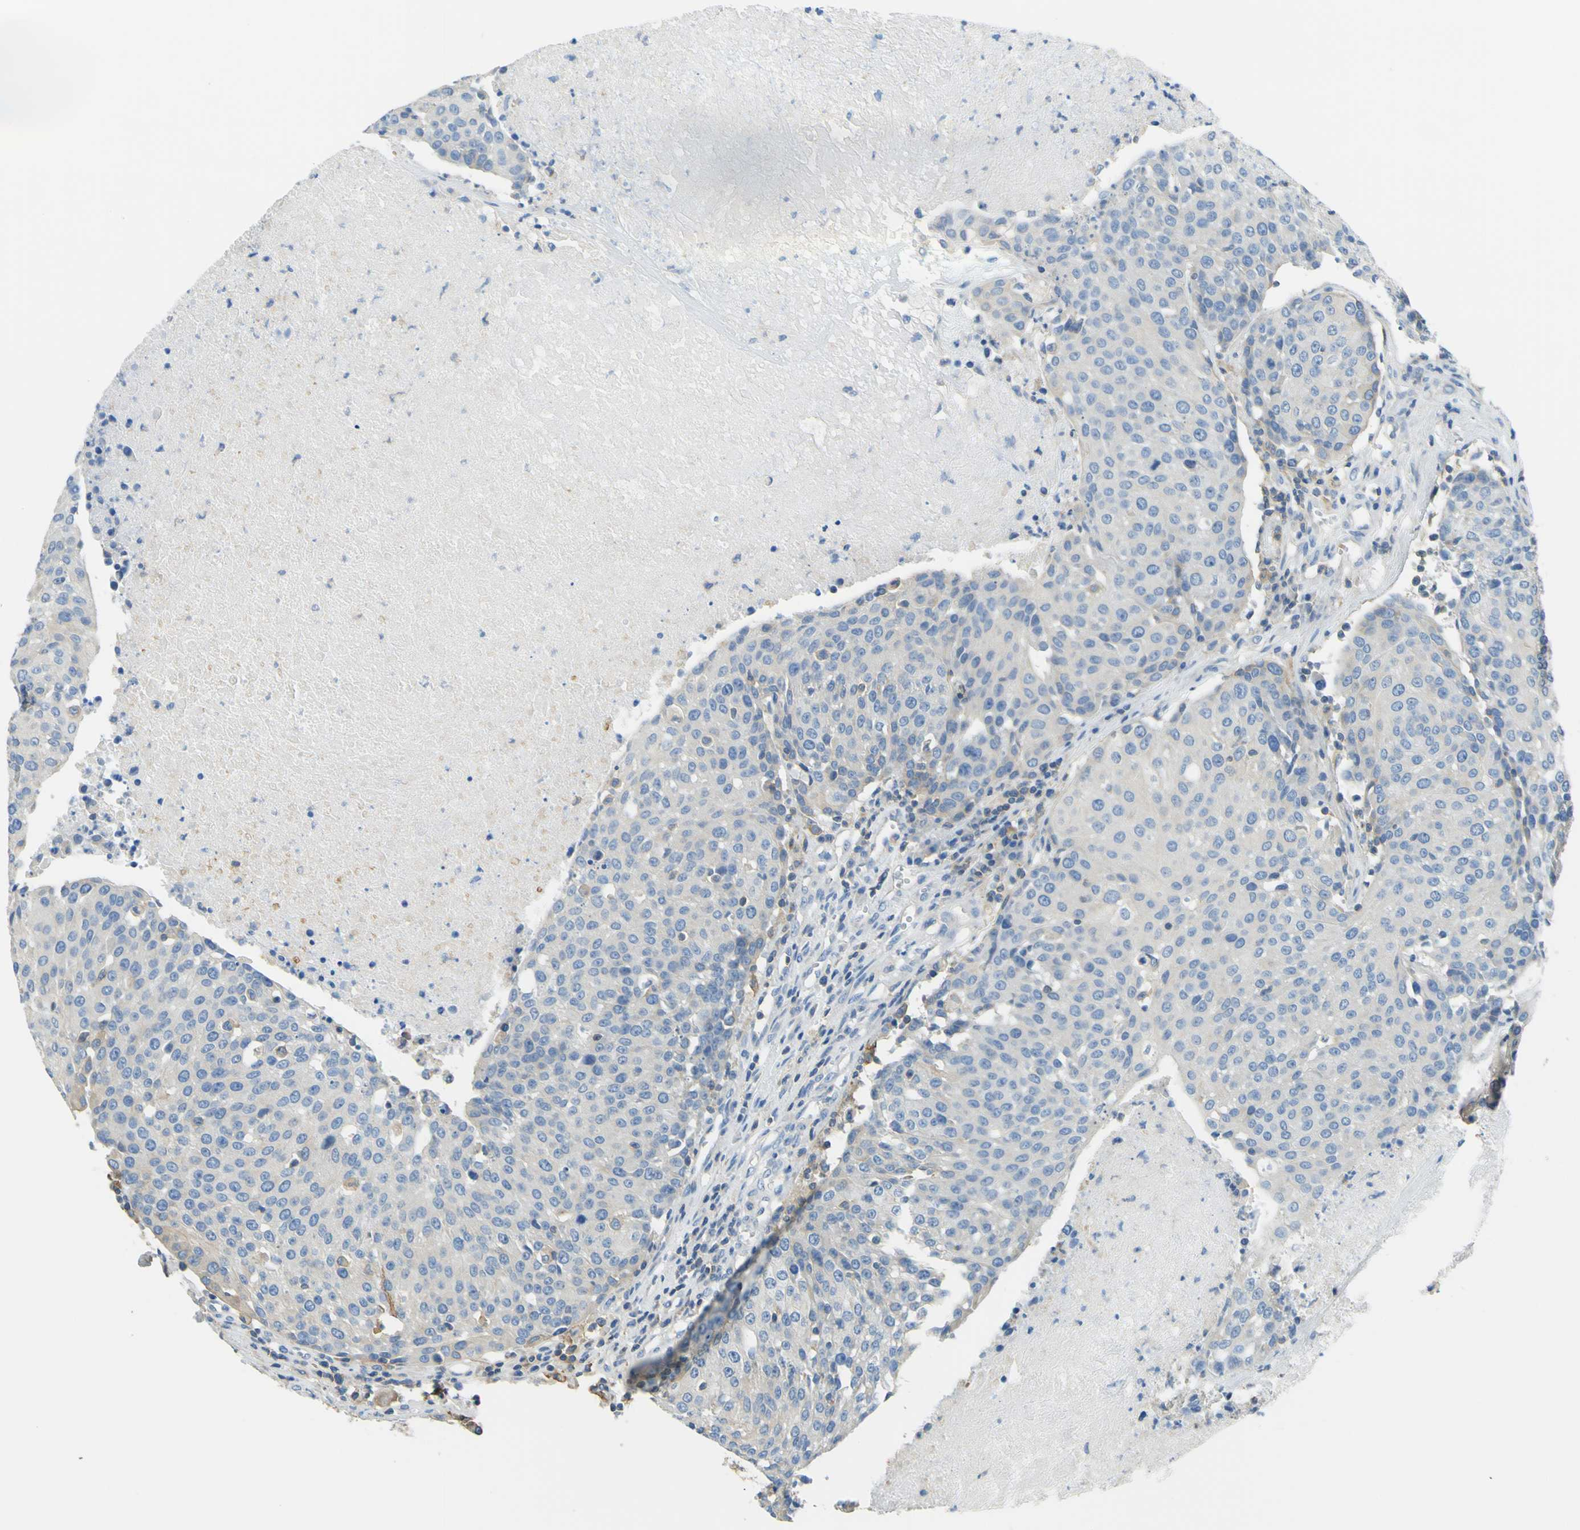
{"staining": {"intensity": "weak", "quantity": "25%-75%", "location": "cytoplasmic/membranous"}, "tissue": "urothelial cancer", "cell_type": "Tumor cells", "image_type": "cancer", "snomed": [{"axis": "morphology", "description": "Urothelial carcinoma, High grade"}, {"axis": "topography", "description": "Urinary bladder"}], "caption": "There is low levels of weak cytoplasmic/membranous staining in tumor cells of urothelial cancer, as demonstrated by immunohistochemical staining (brown color).", "gene": "OGN", "patient": {"sex": "female", "age": 85}}